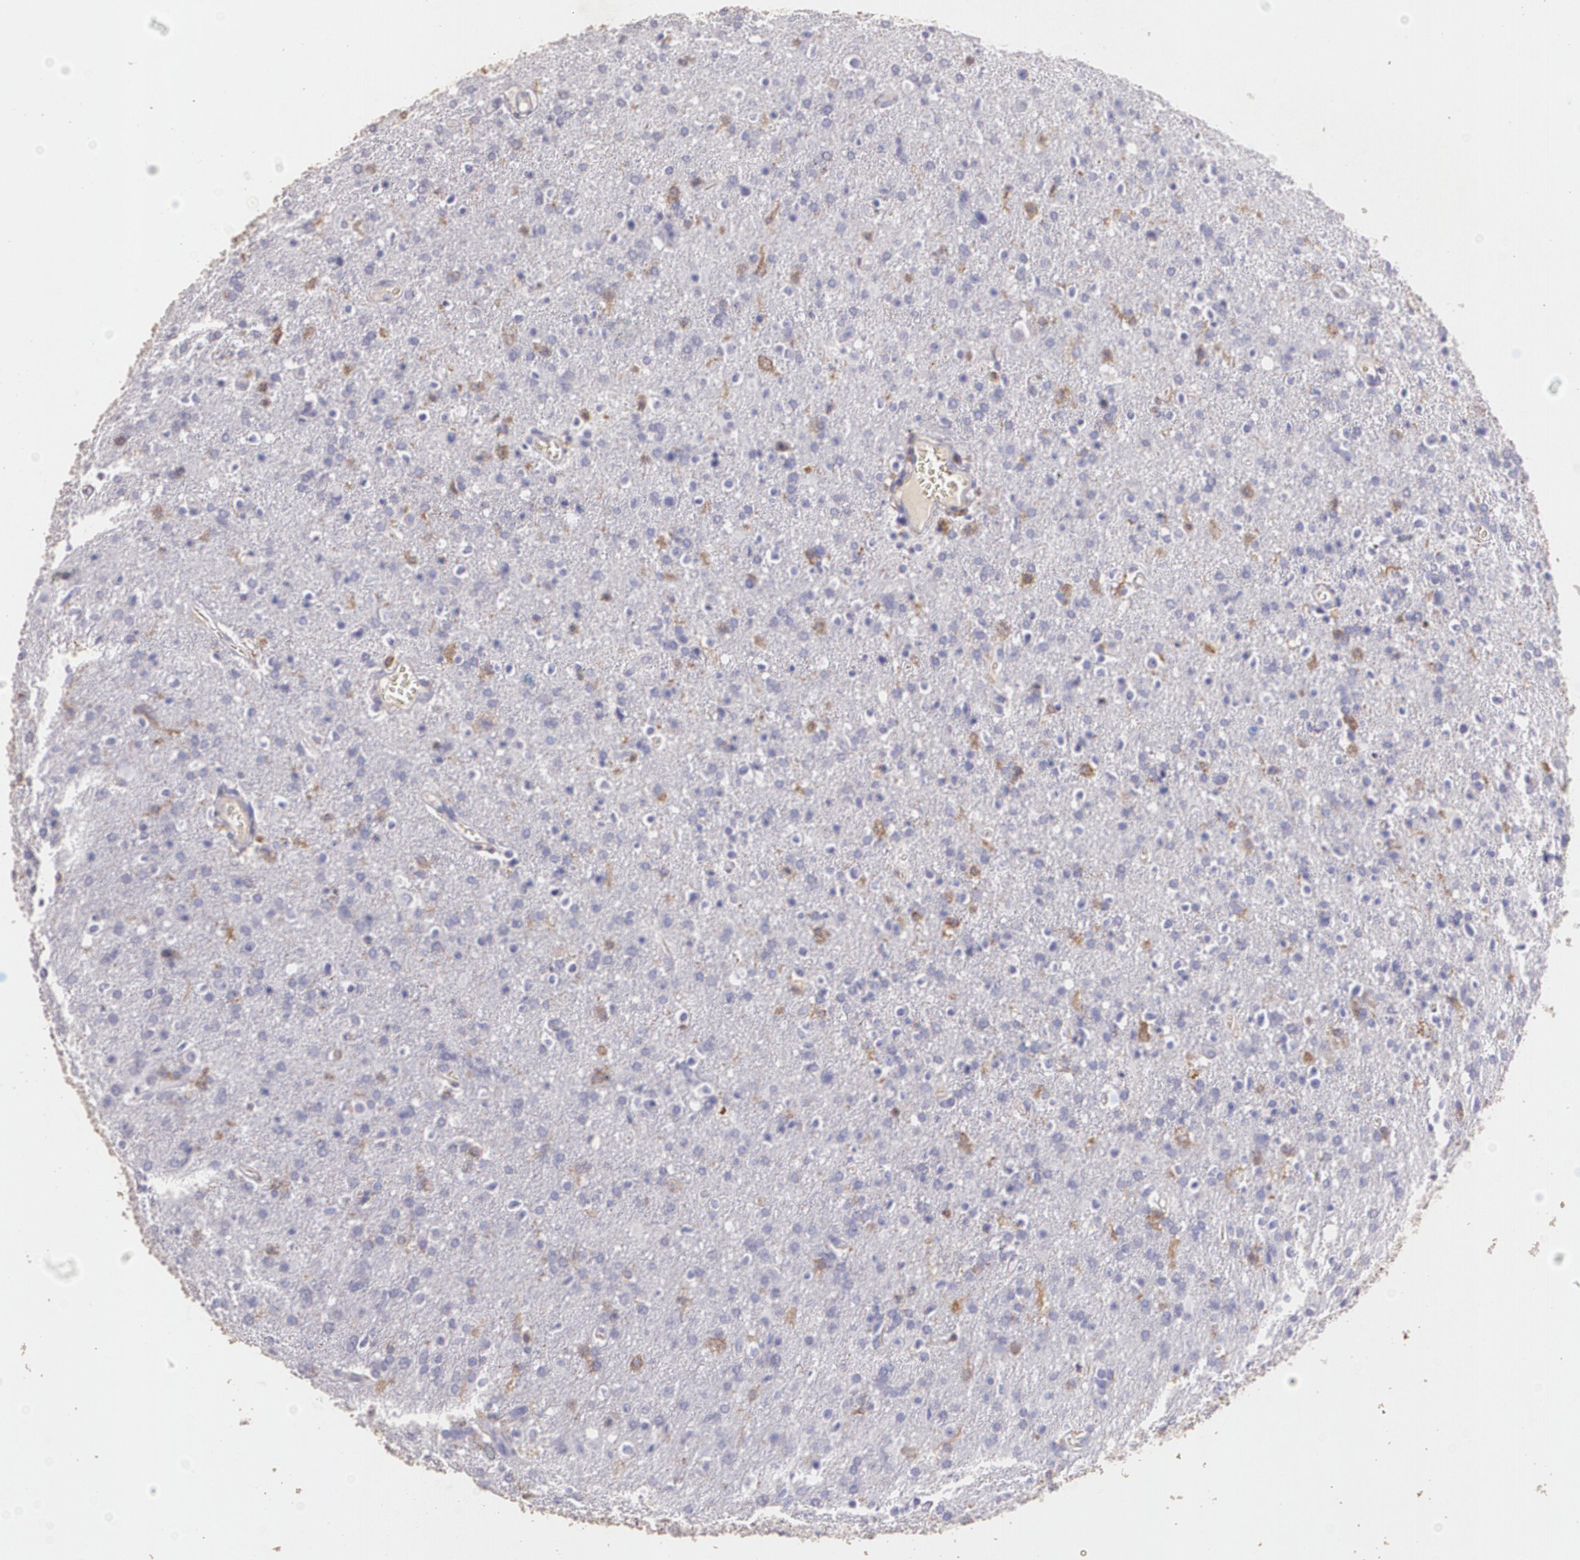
{"staining": {"intensity": "weak", "quantity": "25%-75%", "location": "cytoplasmic/membranous"}, "tissue": "glioma", "cell_type": "Tumor cells", "image_type": "cancer", "snomed": [{"axis": "morphology", "description": "Glioma, malignant, High grade"}, {"axis": "topography", "description": "Brain"}], "caption": "Immunohistochemistry (IHC) image of human glioma stained for a protein (brown), which displays low levels of weak cytoplasmic/membranous positivity in about 25%-75% of tumor cells.", "gene": "TGFBR1", "patient": {"sex": "male", "age": 33}}